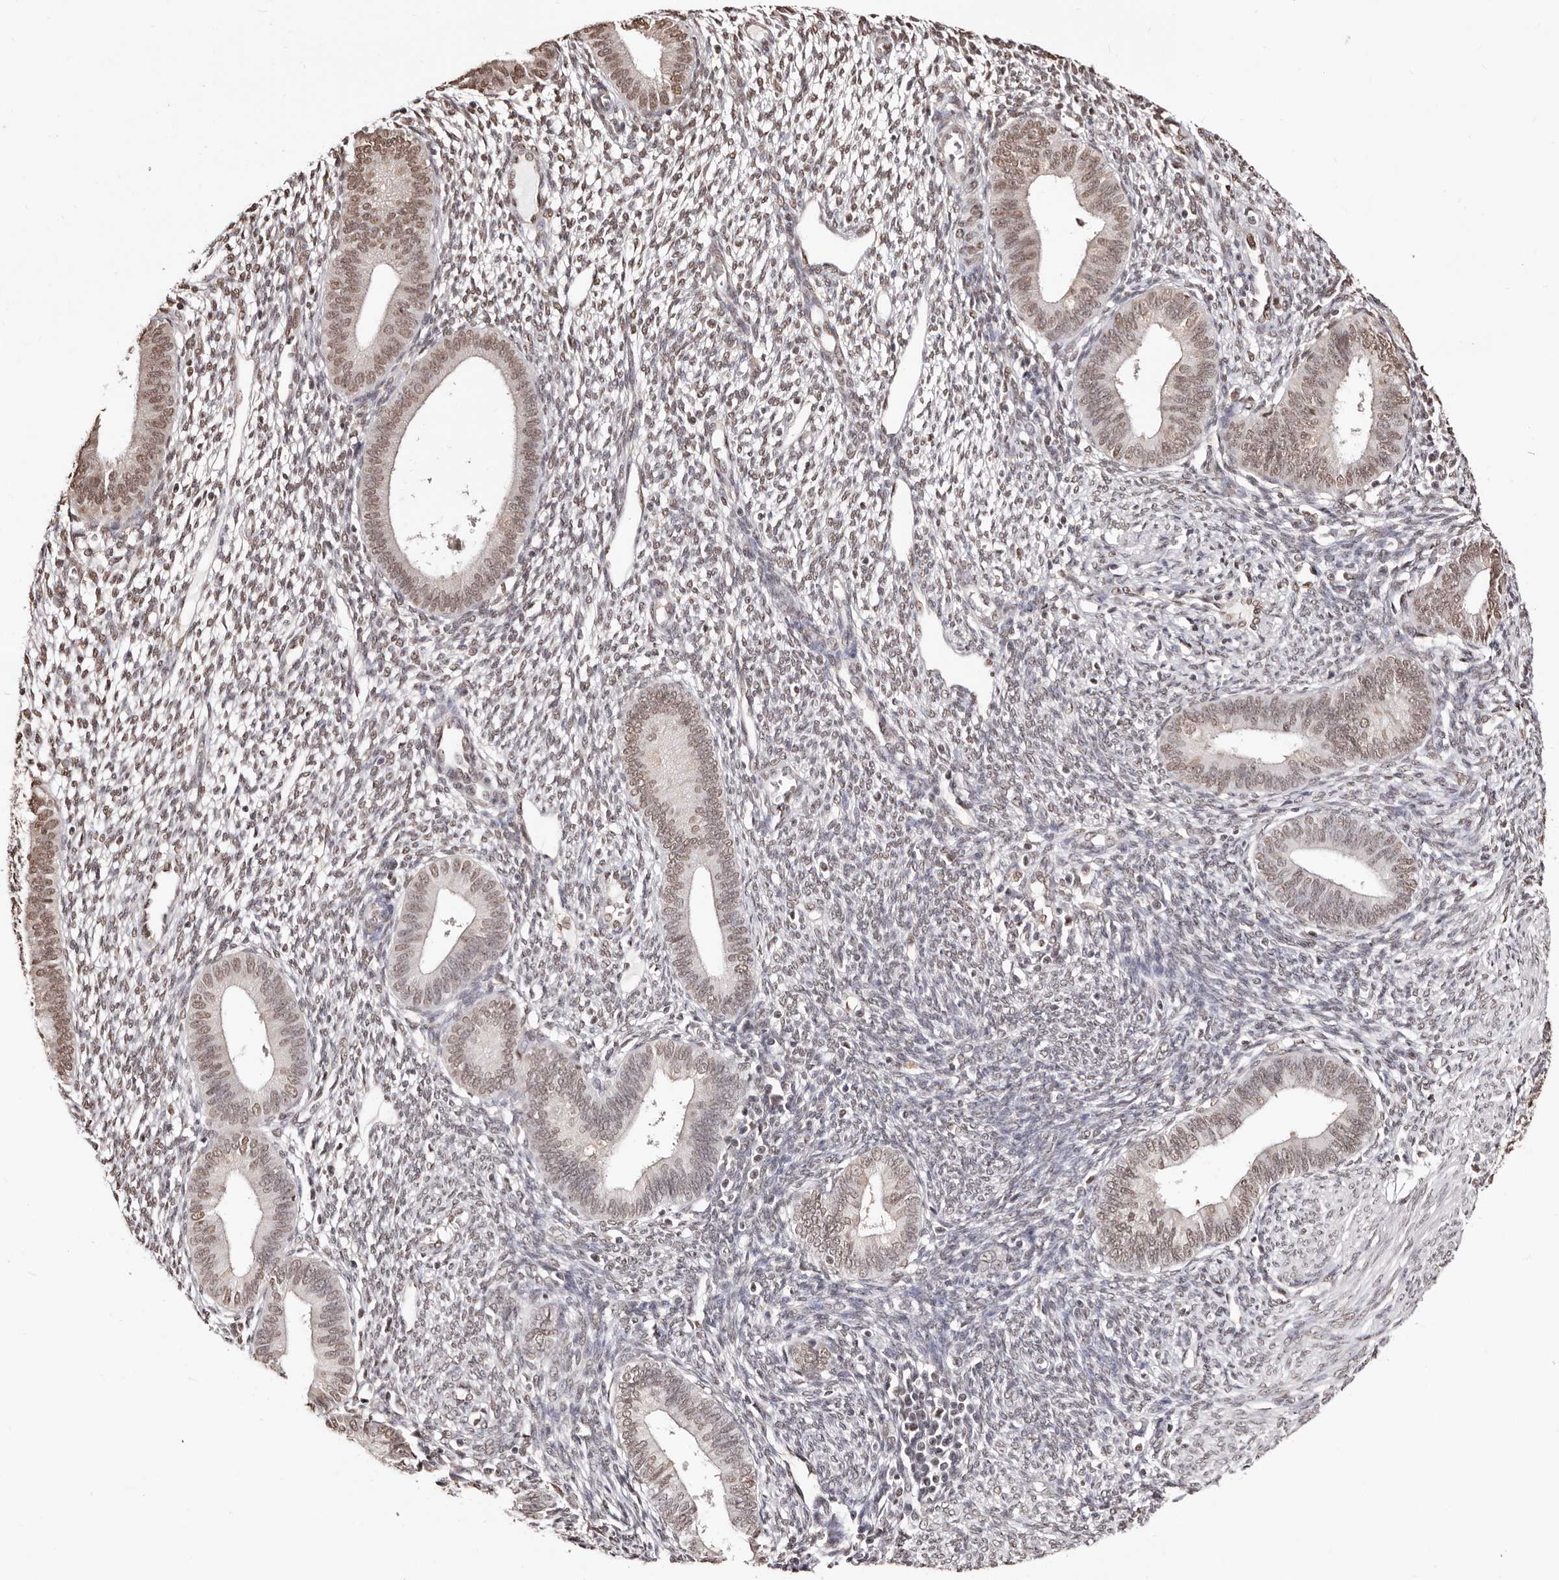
{"staining": {"intensity": "moderate", "quantity": "25%-75%", "location": "nuclear"}, "tissue": "endometrium", "cell_type": "Cells in endometrial stroma", "image_type": "normal", "snomed": [{"axis": "morphology", "description": "Normal tissue, NOS"}, {"axis": "topography", "description": "Endometrium"}], "caption": "Normal endometrium reveals moderate nuclear expression in about 25%-75% of cells in endometrial stroma, visualized by immunohistochemistry.", "gene": "BICRAL", "patient": {"sex": "female", "age": 46}}